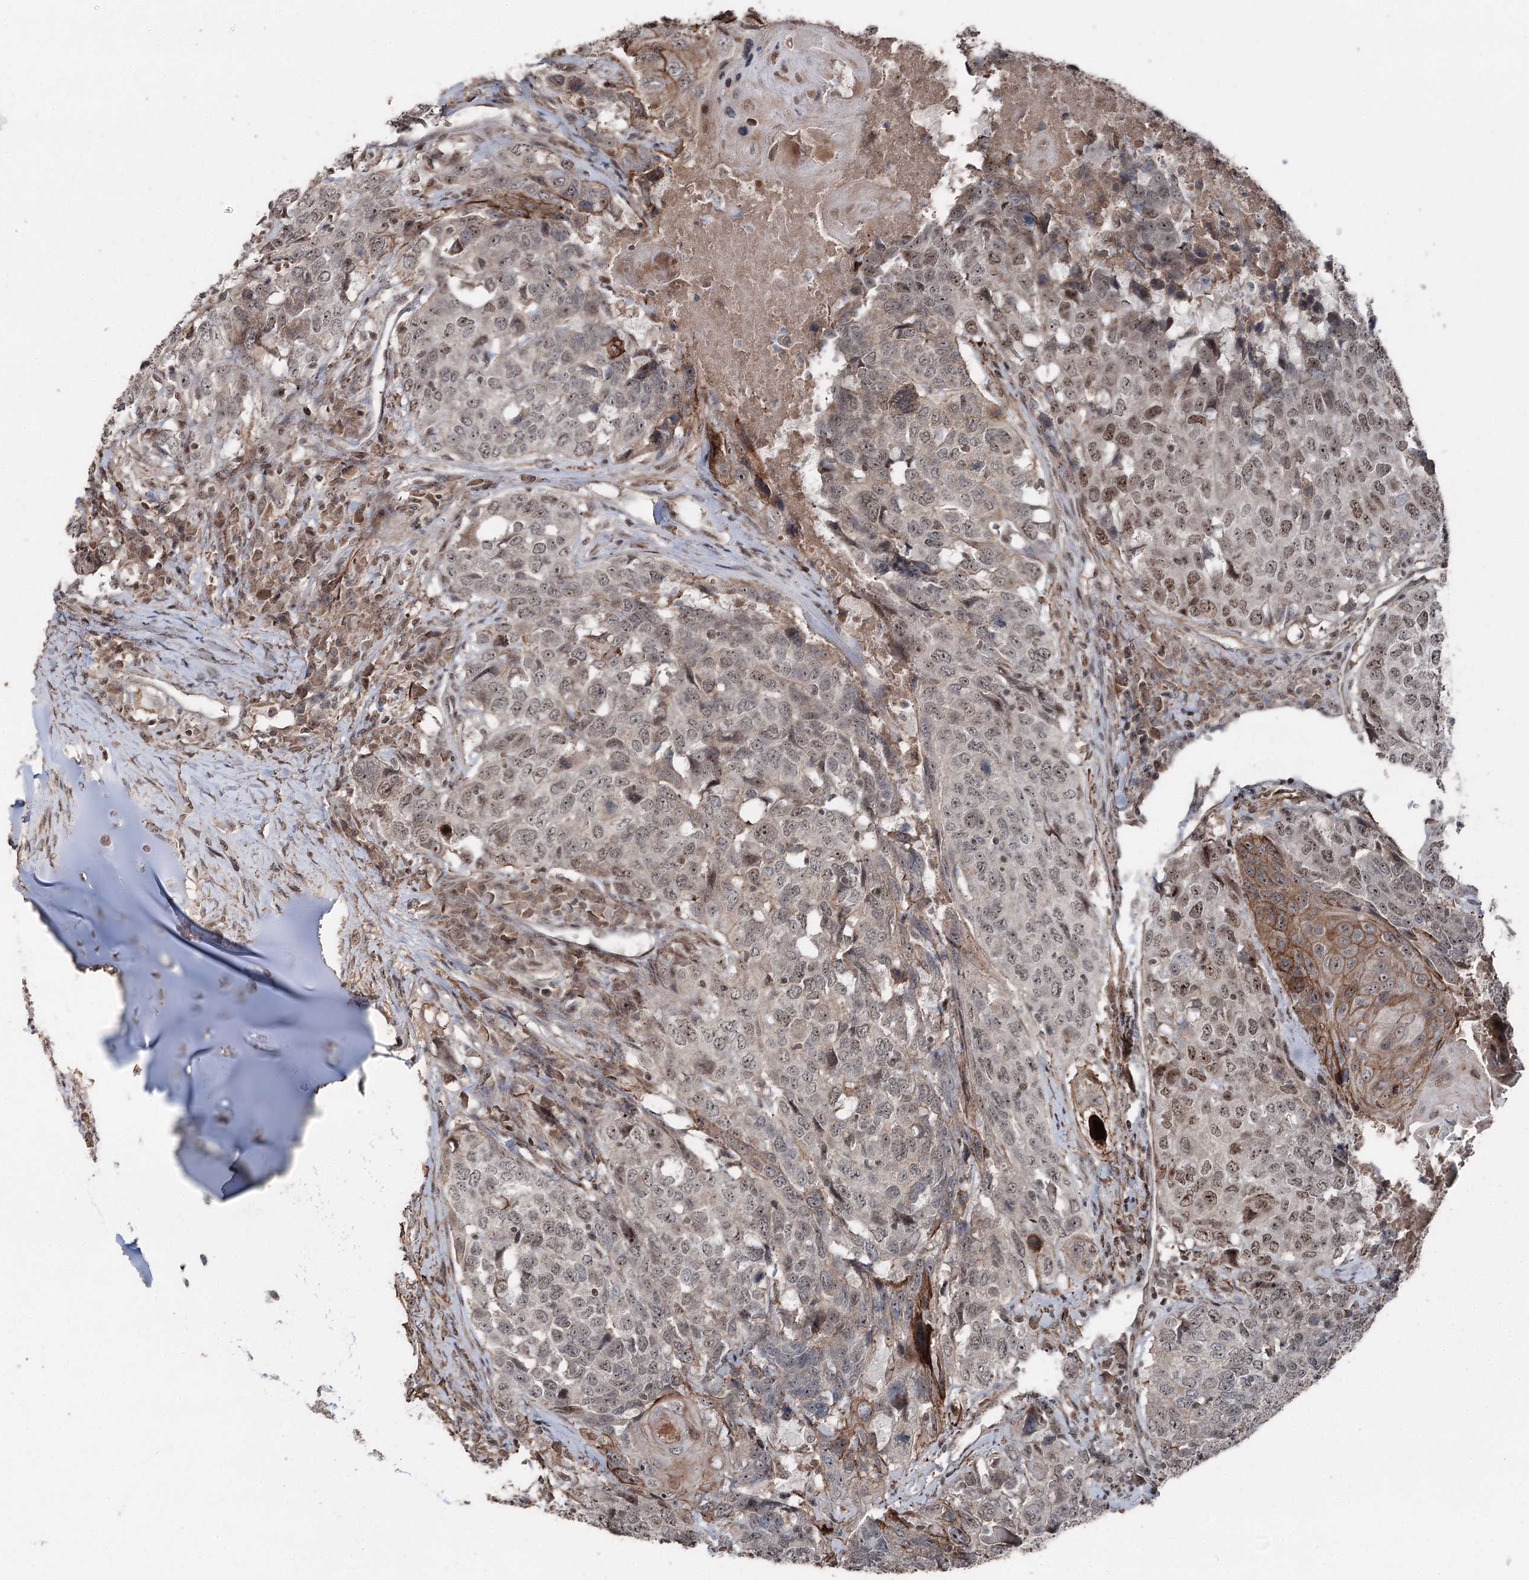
{"staining": {"intensity": "moderate", "quantity": "25%-75%", "location": "cytoplasmic/membranous,nuclear"}, "tissue": "head and neck cancer", "cell_type": "Tumor cells", "image_type": "cancer", "snomed": [{"axis": "morphology", "description": "Squamous cell carcinoma, NOS"}, {"axis": "topography", "description": "Head-Neck"}], "caption": "High-magnification brightfield microscopy of head and neck squamous cell carcinoma stained with DAB (3,3'-diaminobenzidine) (brown) and counterstained with hematoxylin (blue). tumor cells exhibit moderate cytoplasmic/membranous and nuclear positivity is appreciated in about25%-75% of cells.", "gene": "CCDC82", "patient": {"sex": "male", "age": 66}}